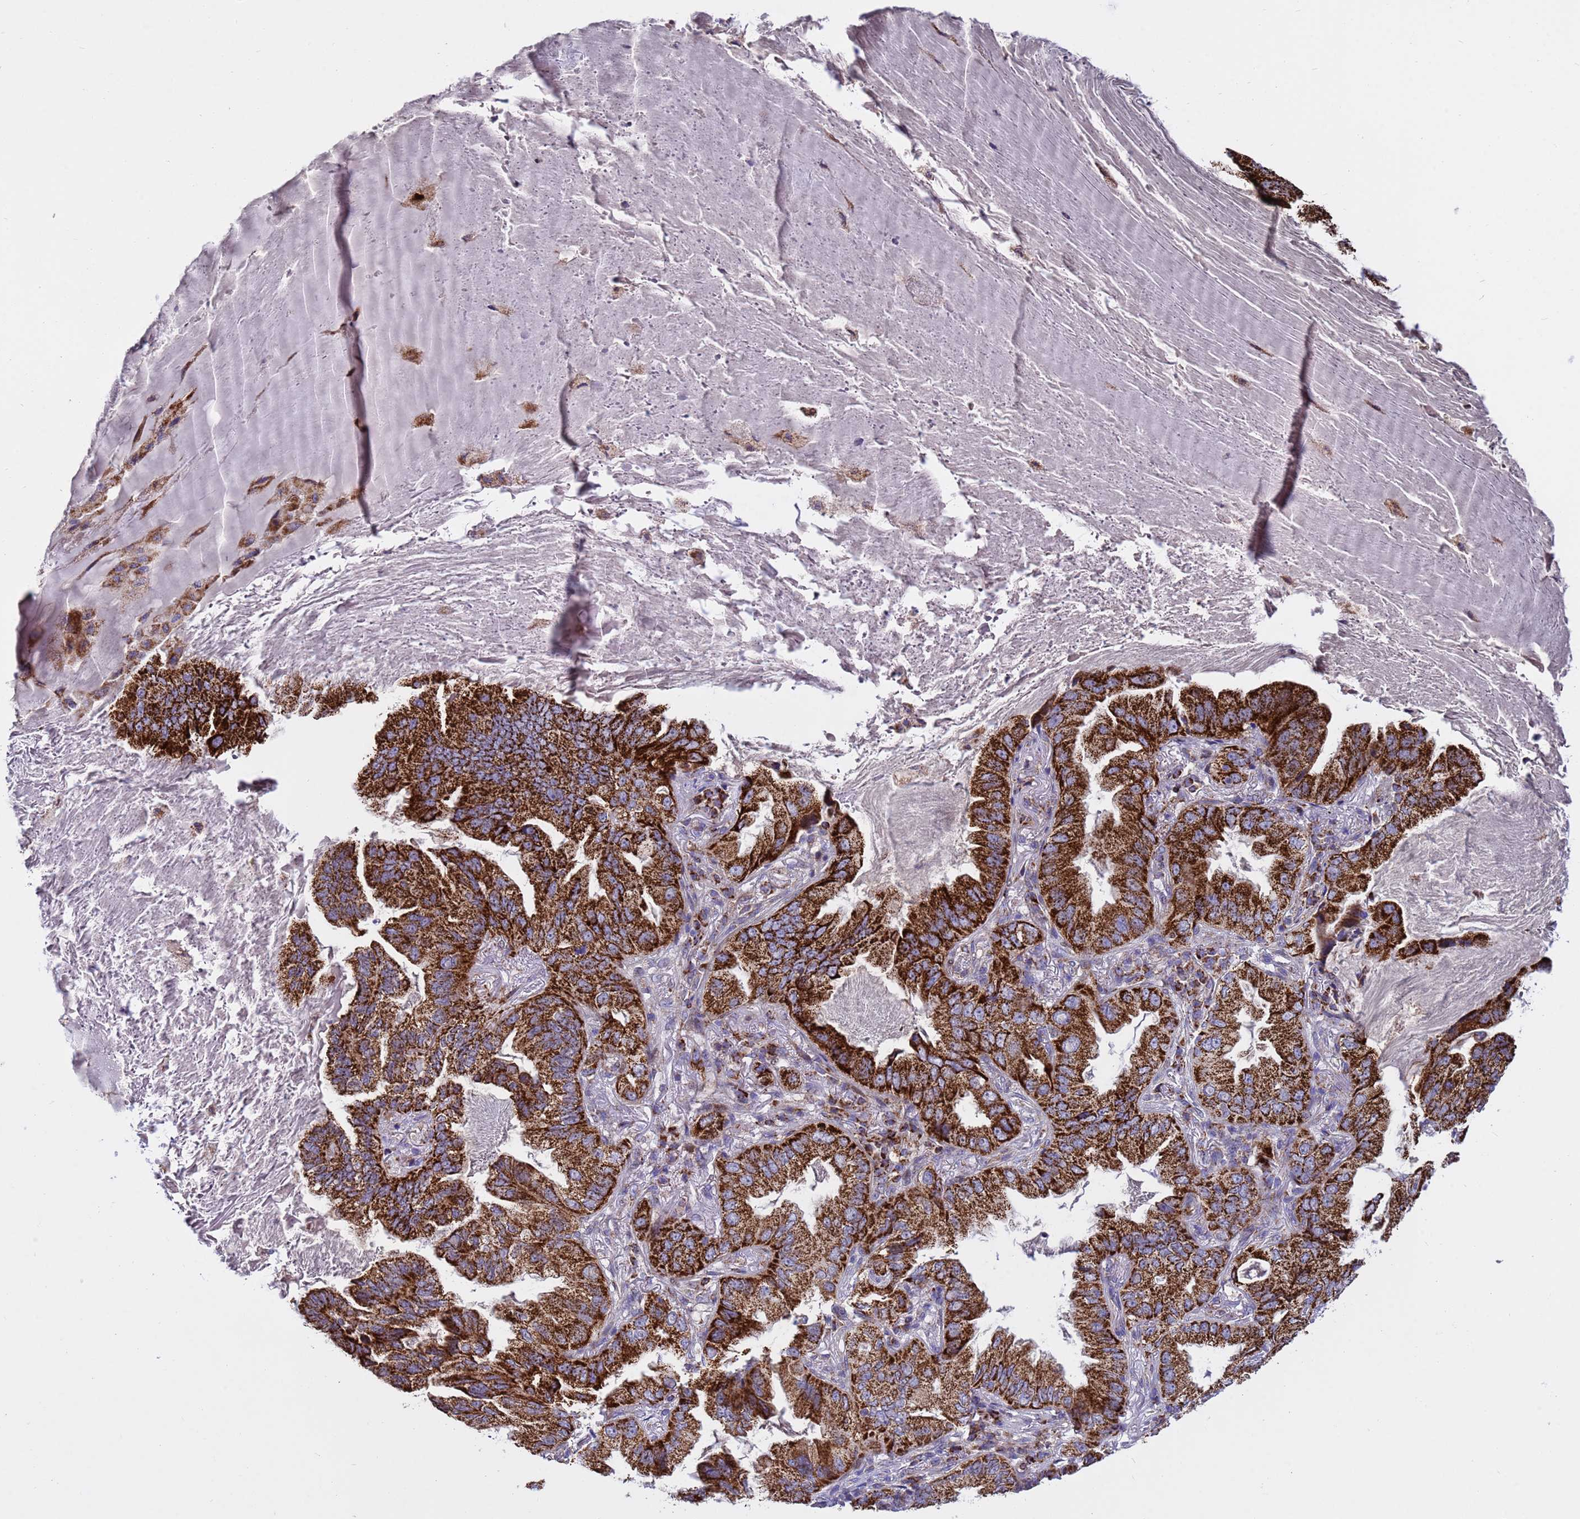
{"staining": {"intensity": "strong", "quantity": ">75%", "location": "cytoplasmic/membranous"}, "tissue": "lung cancer", "cell_type": "Tumor cells", "image_type": "cancer", "snomed": [{"axis": "morphology", "description": "Adenocarcinoma, NOS"}, {"axis": "topography", "description": "Lung"}], "caption": "A brown stain highlights strong cytoplasmic/membranous expression of a protein in human adenocarcinoma (lung) tumor cells.", "gene": "TUBGCP3", "patient": {"sex": "female", "age": 69}}